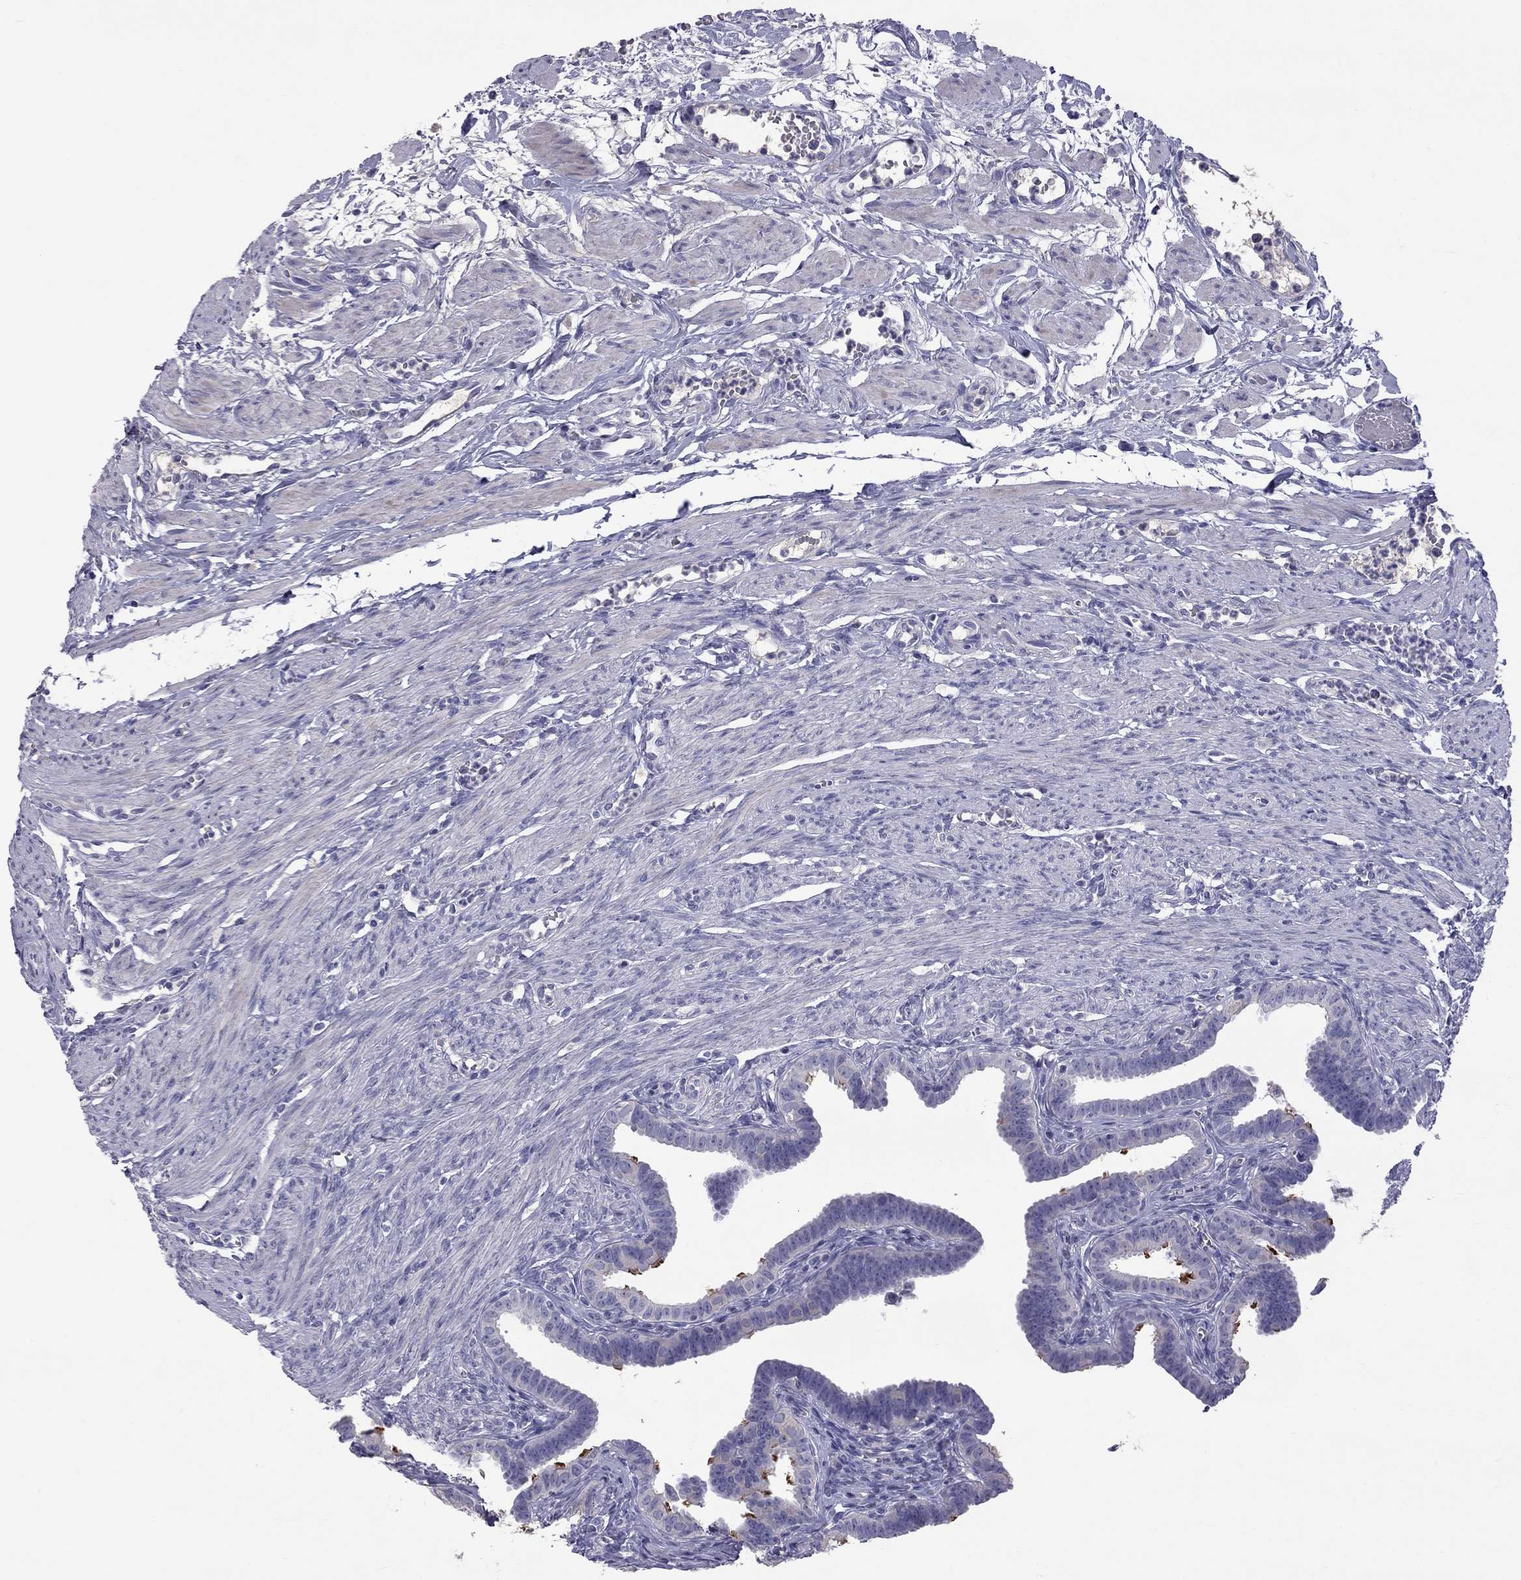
{"staining": {"intensity": "strong", "quantity": "<25%", "location": "cytoplasmic/membranous"}, "tissue": "fallopian tube", "cell_type": "Glandular cells", "image_type": "normal", "snomed": [{"axis": "morphology", "description": "Normal tissue, NOS"}, {"axis": "topography", "description": "Fallopian tube"}, {"axis": "topography", "description": "Ovary"}], "caption": "Immunohistochemical staining of unremarkable human fallopian tube demonstrates strong cytoplasmic/membranous protein positivity in approximately <25% of glandular cells.", "gene": "CFAP91", "patient": {"sex": "female", "age": 33}}